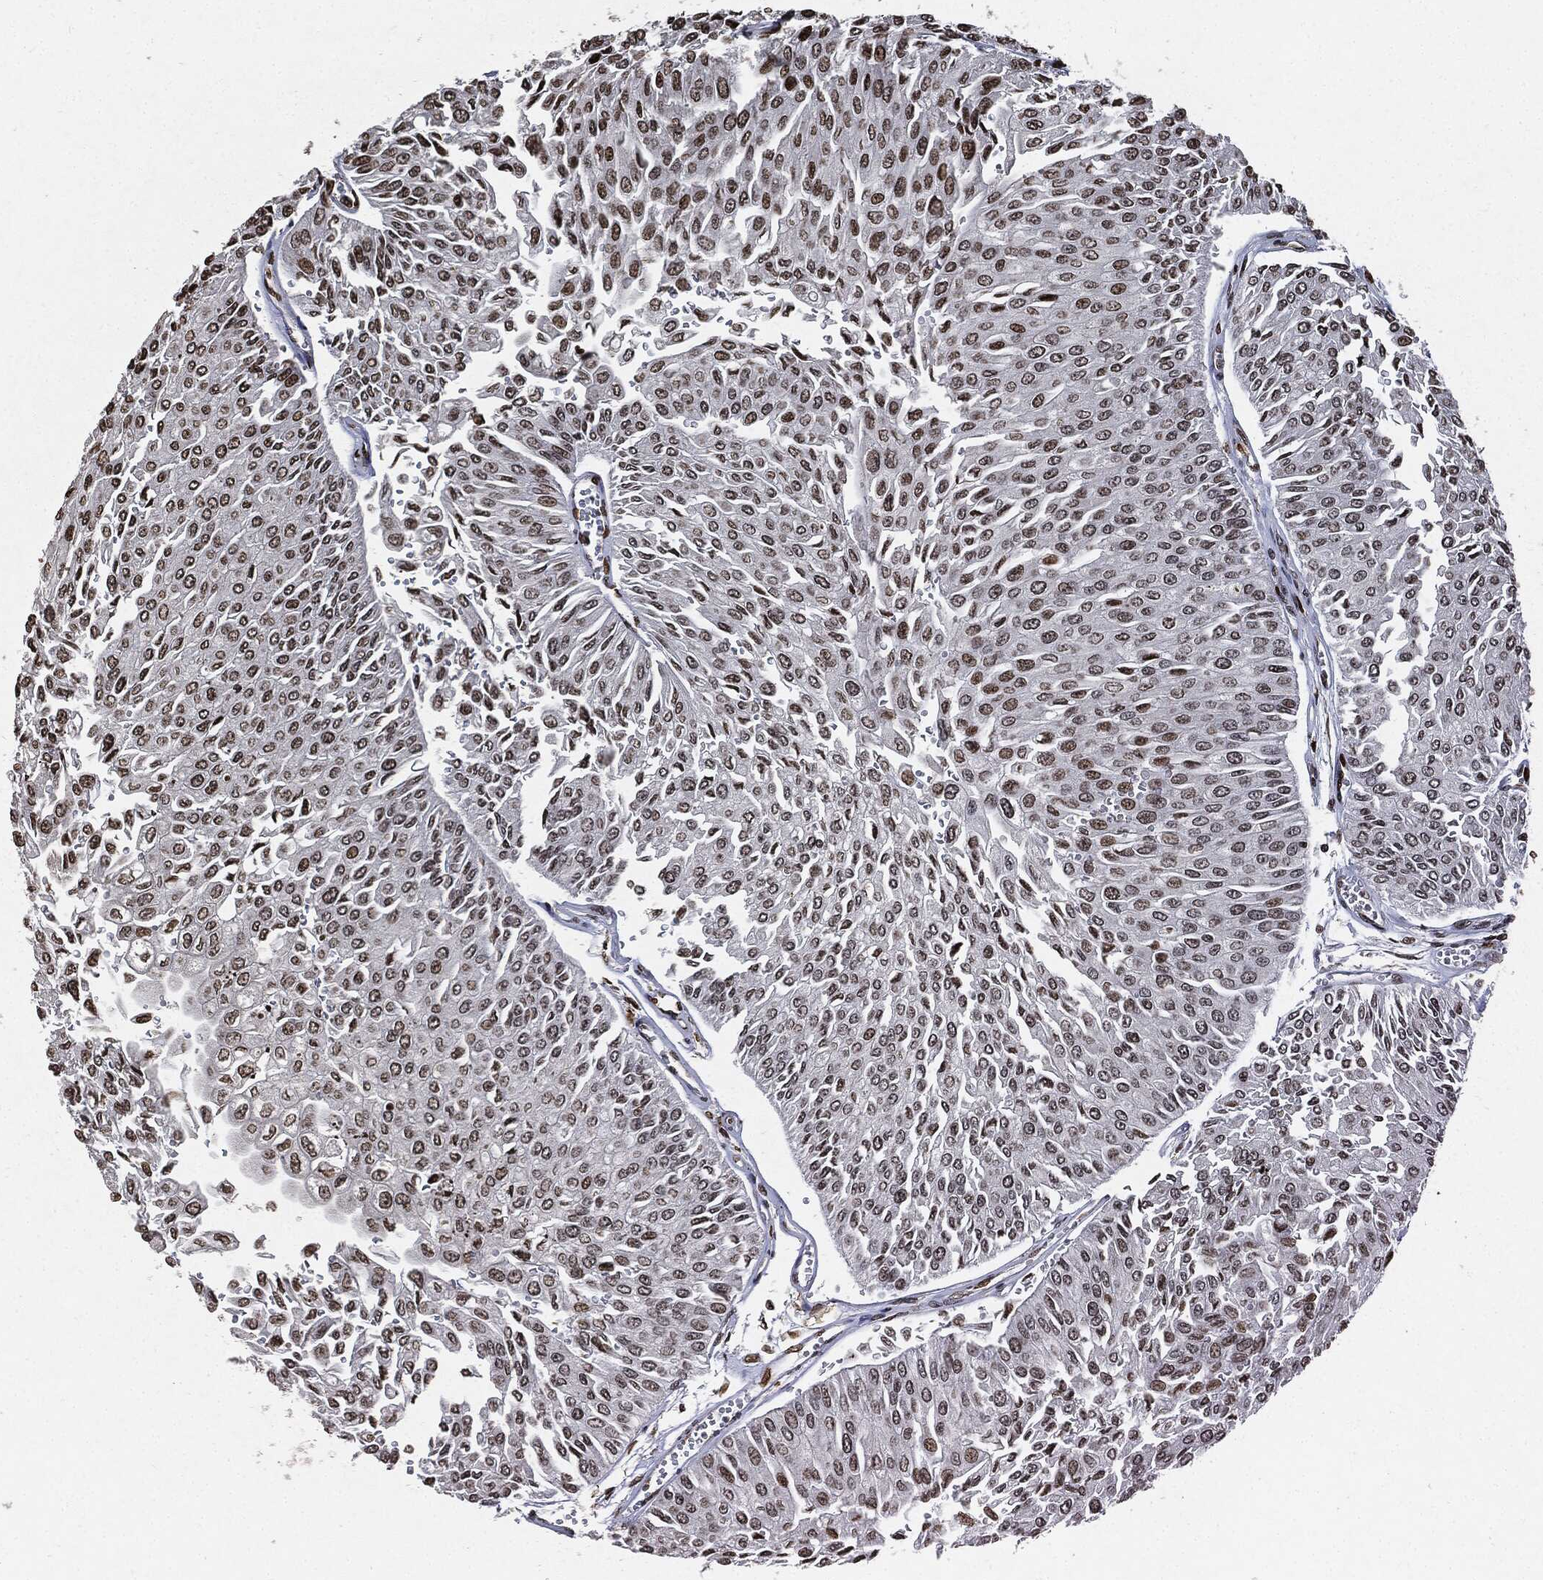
{"staining": {"intensity": "weak", "quantity": ">75%", "location": "nuclear"}, "tissue": "urothelial cancer", "cell_type": "Tumor cells", "image_type": "cancer", "snomed": [{"axis": "morphology", "description": "Urothelial carcinoma, Low grade"}, {"axis": "topography", "description": "Urinary bladder"}], "caption": "Human low-grade urothelial carcinoma stained with a brown dye shows weak nuclear positive positivity in about >75% of tumor cells.", "gene": "JUN", "patient": {"sex": "male", "age": 67}}